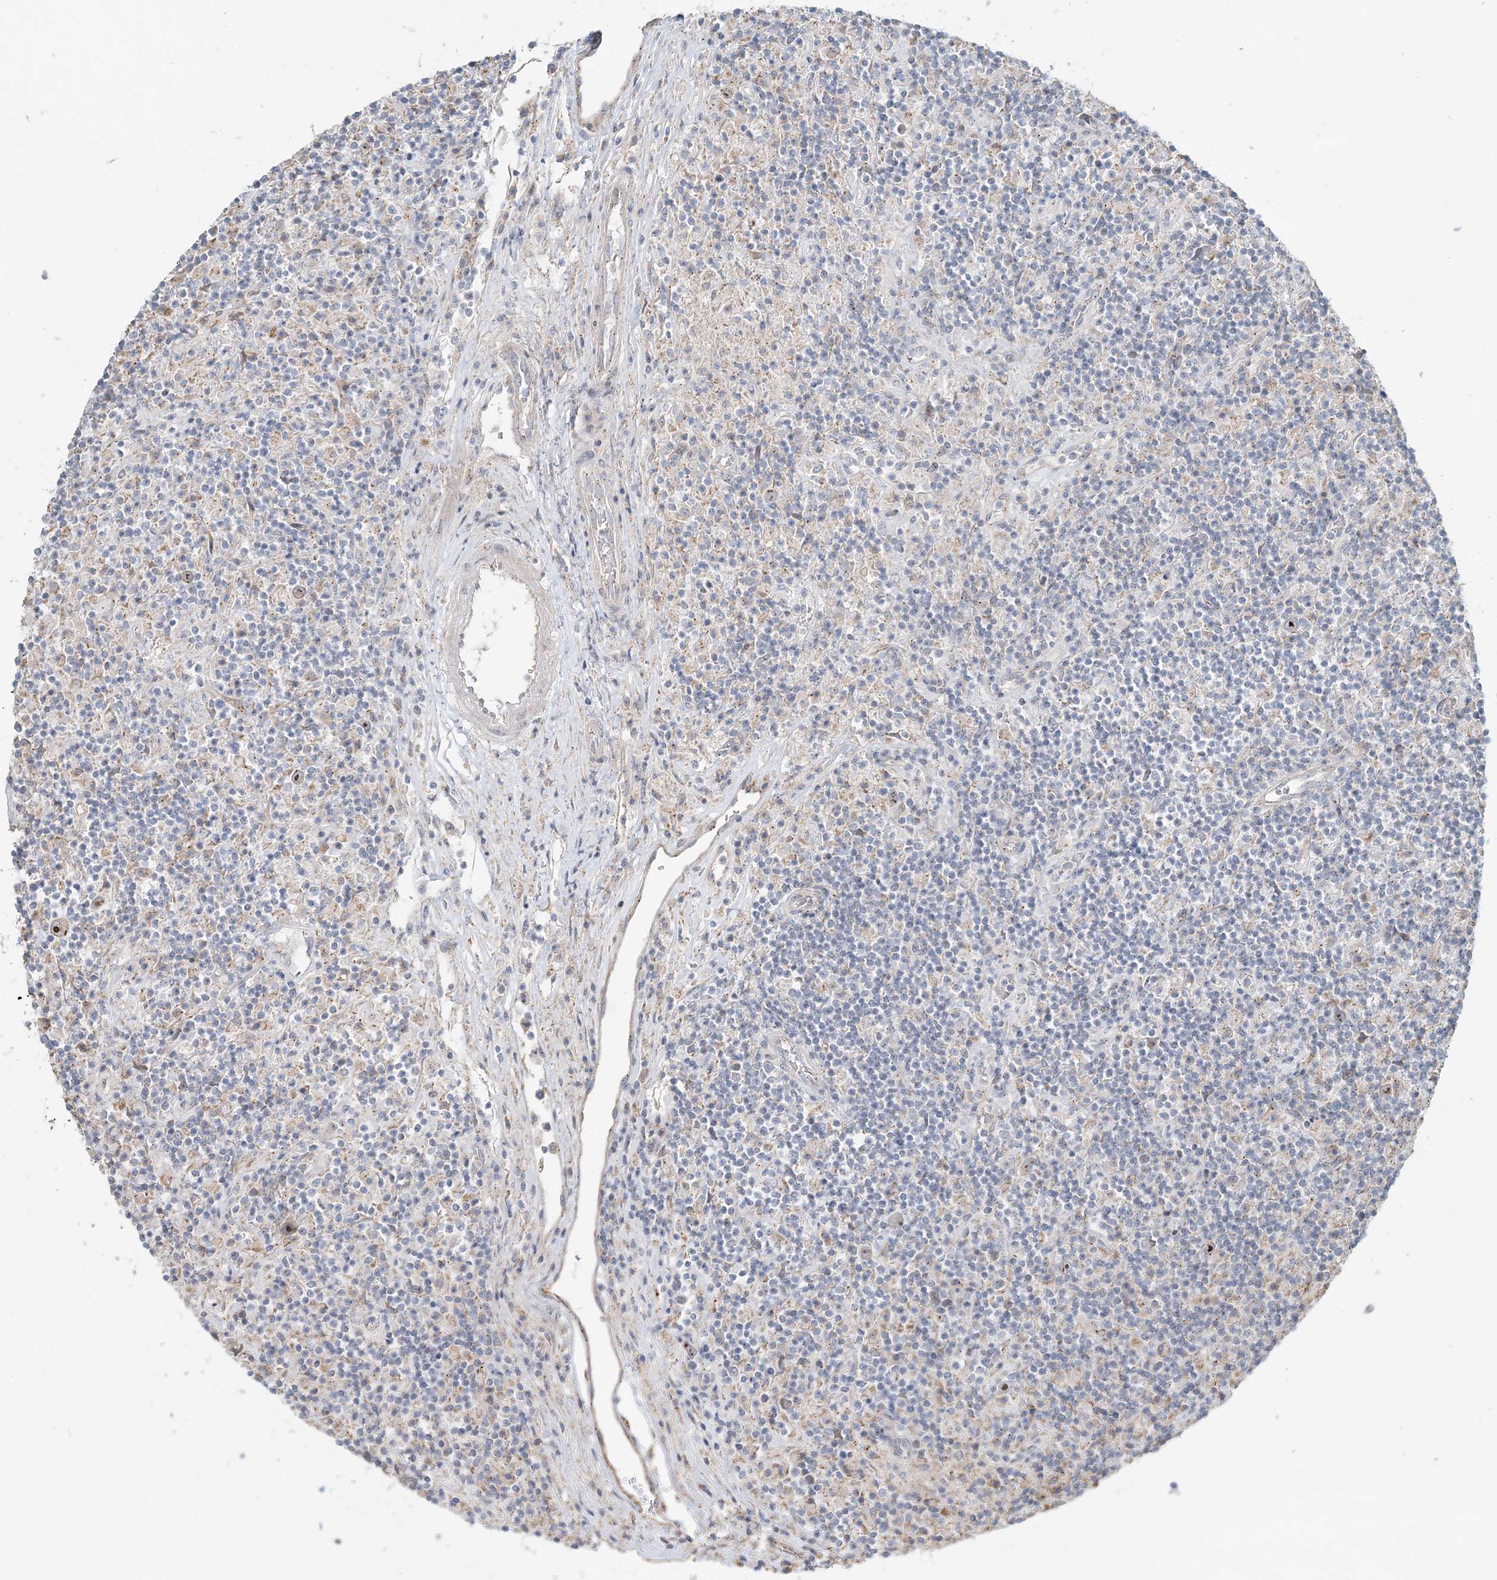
{"staining": {"intensity": "negative", "quantity": "none", "location": "none"}, "tissue": "lymphoma", "cell_type": "Tumor cells", "image_type": "cancer", "snomed": [{"axis": "morphology", "description": "Hodgkin's disease, NOS"}, {"axis": "topography", "description": "Lymph node"}], "caption": "Immunohistochemistry image of neoplastic tissue: Hodgkin's disease stained with DAB (3,3'-diaminobenzidine) displays no significant protein positivity in tumor cells. (Brightfield microscopy of DAB (3,3'-diaminobenzidine) immunohistochemistry (IHC) at high magnification).", "gene": "CXXC5", "patient": {"sex": "male", "age": 70}}